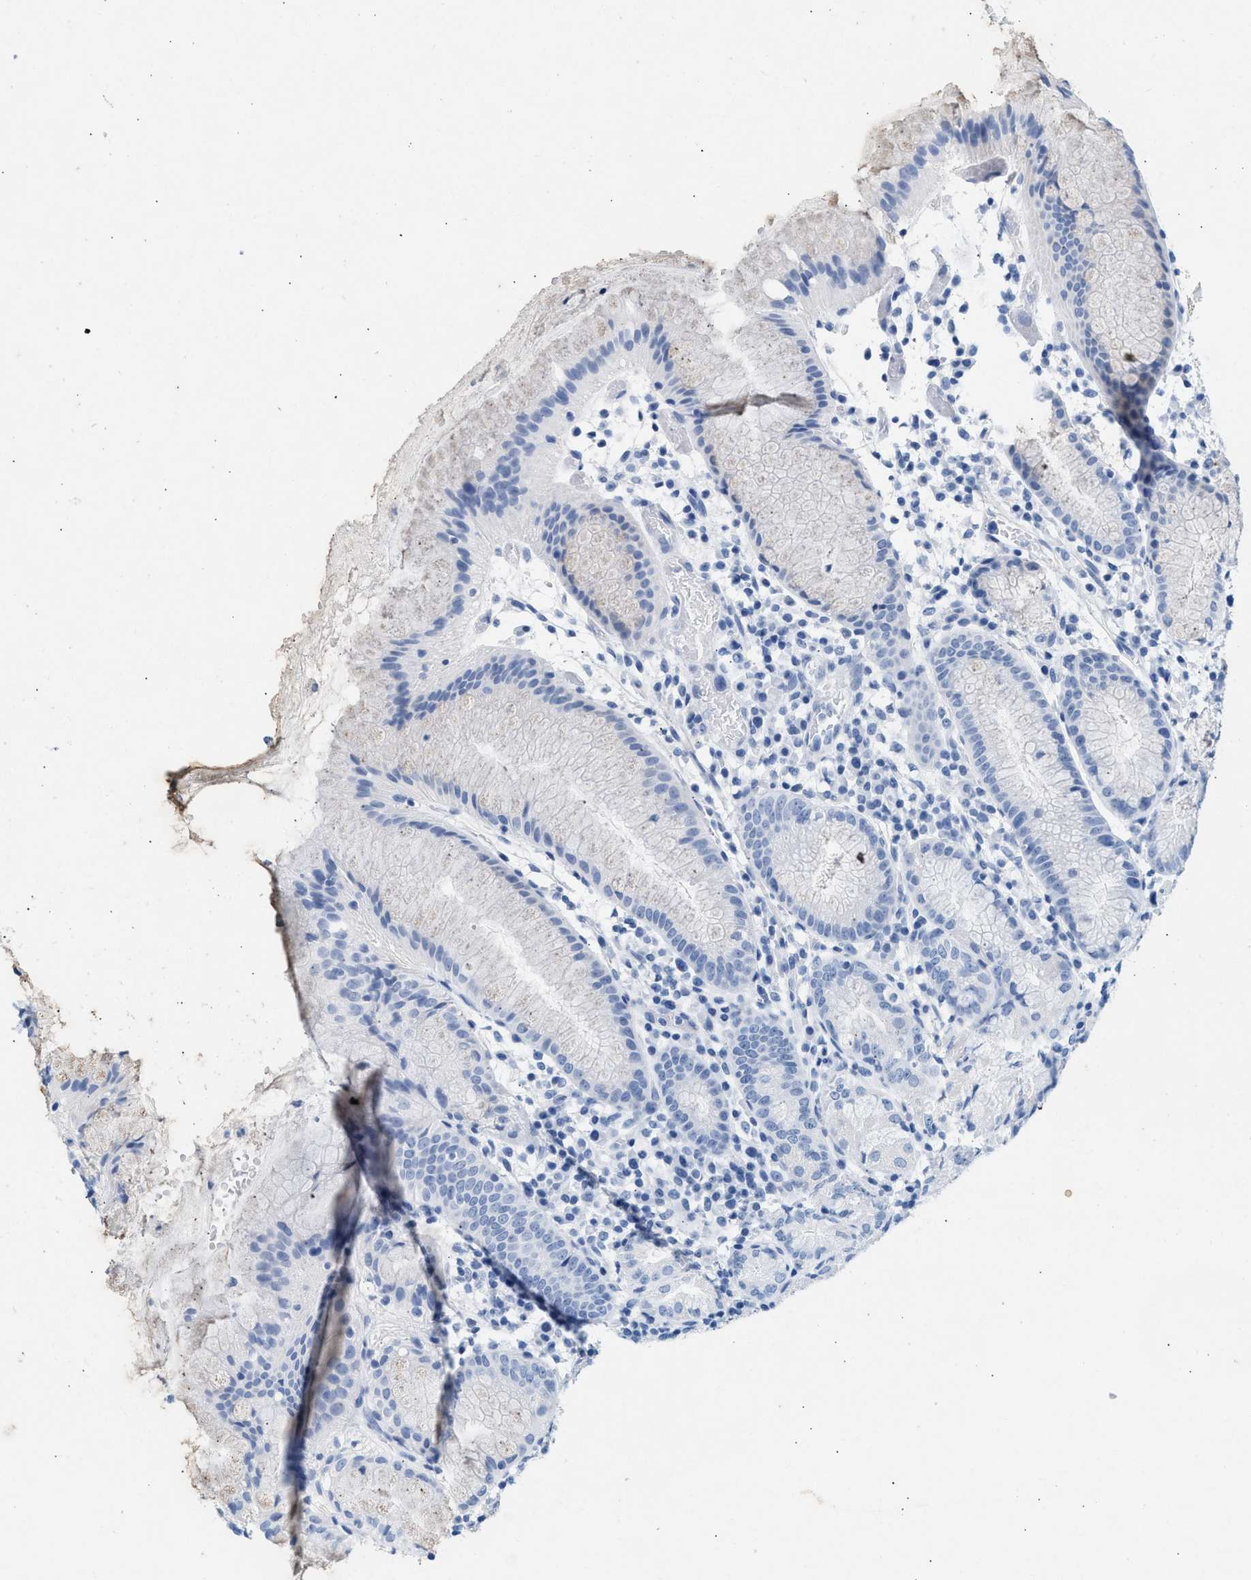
{"staining": {"intensity": "negative", "quantity": "none", "location": "none"}, "tissue": "stomach", "cell_type": "Glandular cells", "image_type": "normal", "snomed": [{"axis": "morphology", "description": "Normal tissue, NOS"}, {"axis": "topography", "description": "Stomach"}, {"axis": "topography", "description": "Stomach, lower"}], "caption": "A histopathology image of stomach stained for a protein displays no brown staining in glandular cells.", "gene": "HHATL", "patient": {"sex": "female", "age": 75}}